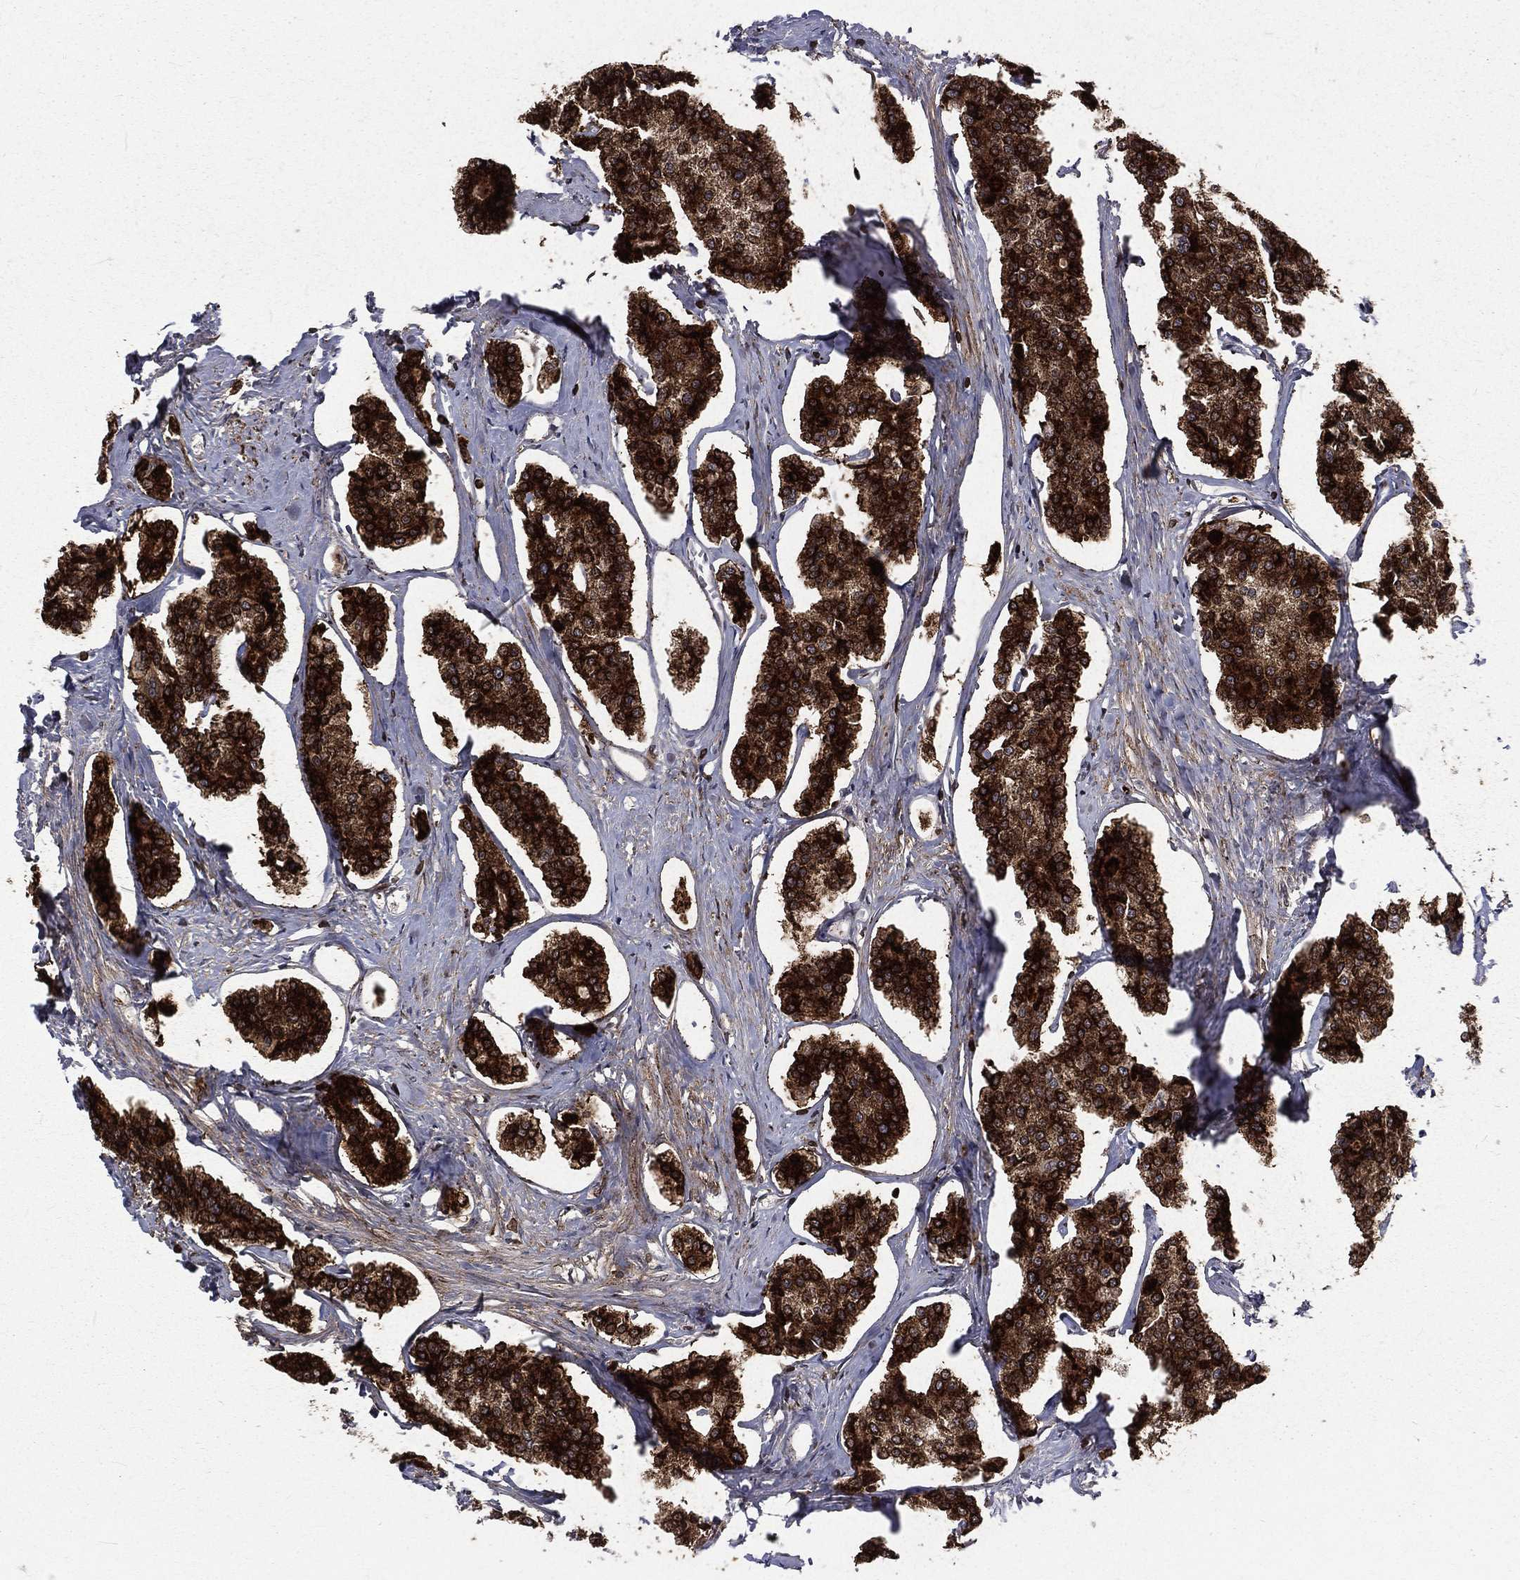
{"staining": {"intensity": "strong", "quantity": ">75%", "location": "cytoplasmic/membranous"}, "tissue": "carcinoid", "cell_type": "Tumor cells", "image_type": "cancer", "snomed": [{"axis": "morphology", "description": "Carcinoid, malignant, NOS"}, {"axis": "topography", "description": "Small intestine"}], "caption": "Tumor cells reveal high levels of strong cytoplasmic/membranous expression in approximately >75% of cells in malignant carcinoid.", "gene": "LBR", "patient": {"sex": "female", "age": 65}}